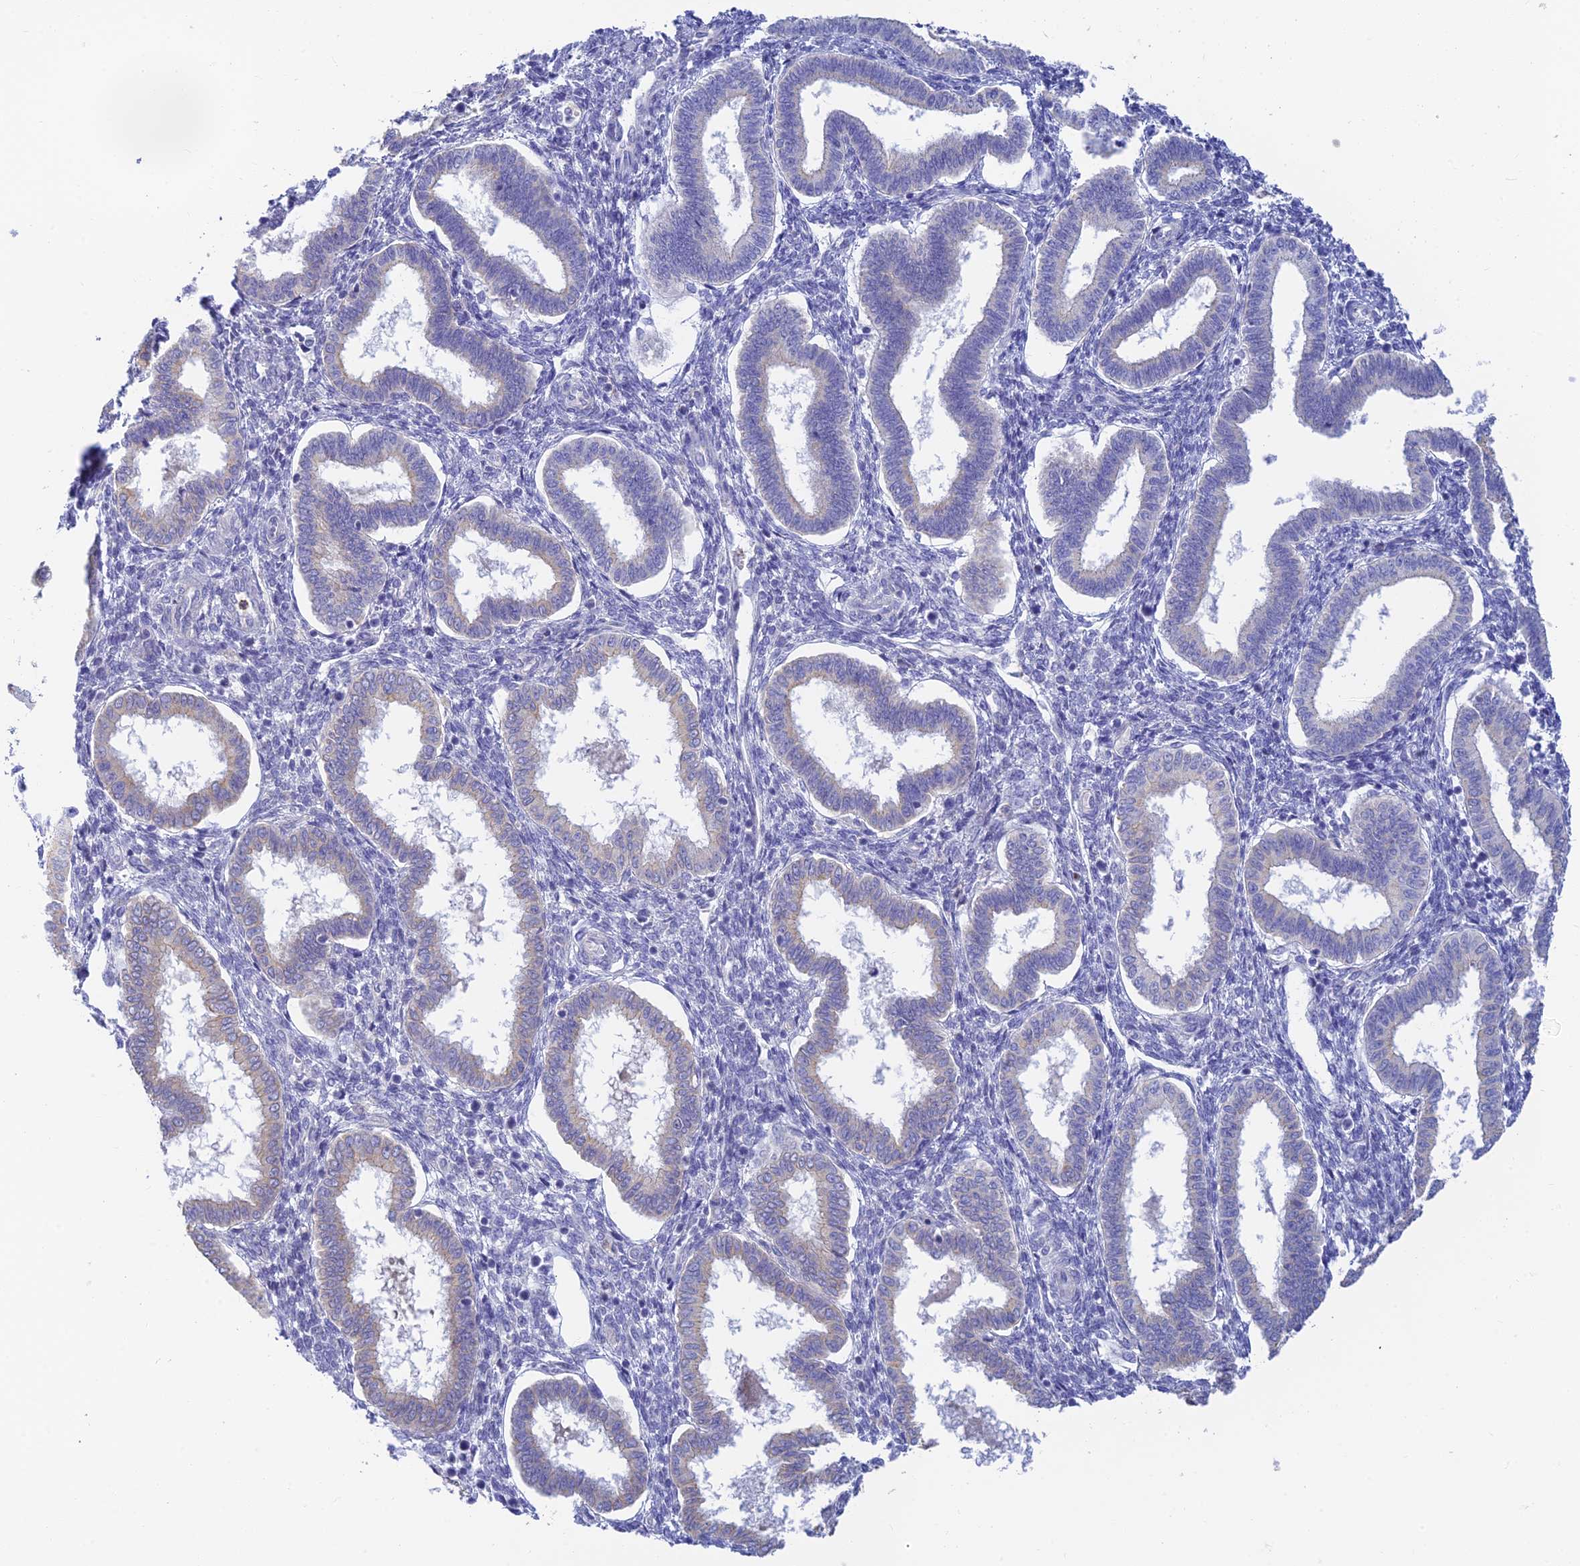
{"staining": {"intensity": "negative", "quantity": "none", "location": "none"}, "tissue": "endometrium", "cell_type": "Cells in endometrial stroma", "image_type": "normal", "snomed": [{"axis": "morphology", "description": "Normal tissue, NOS"}, {"axis": "topography", "description": "Endometrium"}], "caption": "A histopathology image of human endometrium is negative for staining in cells in endometrial stroma. The staining was performed using DAB (3,3'-diaminobenzidine) to visualize the protein expression in brown, while the nuclei were stained in blue with hematoxylin (Magnification: 20x).", "gene": "INTS13", "patient": {"sex": "female", "age": 24}}